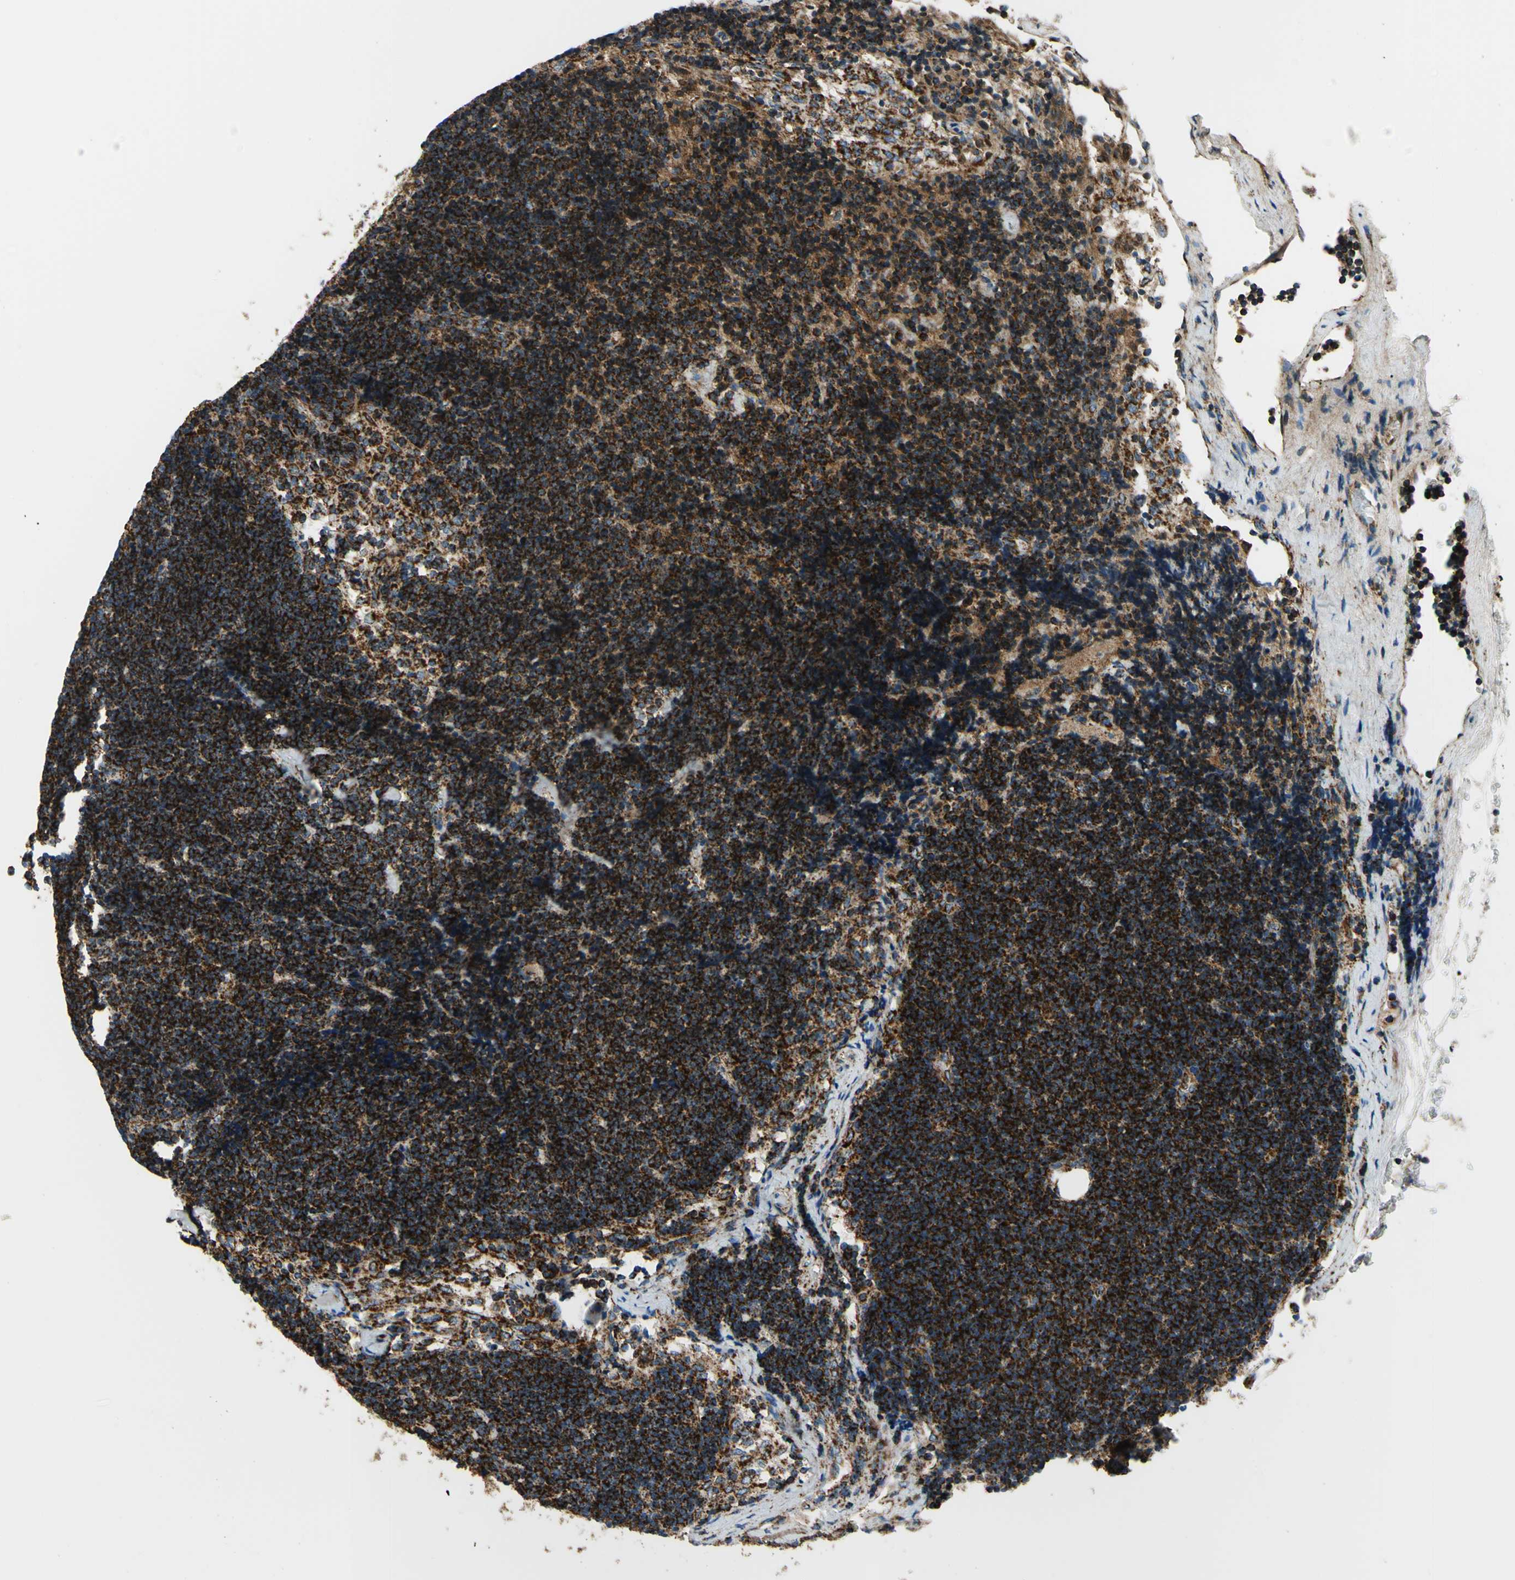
{"staining": {"intensity": "strong", "quantity": ">75%", "location": "cytoplasmic/membranous"}, "tissue": "lymph node", "cell_type": "Germinal center cells", "image_type": "normal", "snomed": [{"axis": "morphology", "description": "Normal tissue, NOS"}, {"axis": "topography", "description": "Lymph node"}], "caption": "Protein staining of benign lymph node shows strong cytoplasmic/membranous expression in approximately >75% of germinal center cells. The staining was performed using DAB (3,3'-diaminobenzidine) to visualize the protein expression in brown, while the nuclei were stained in blue with hematoxylin (Magnification: 20x).", "gene": "MAVS", "patient": {"sex": "male", "age": 63}}